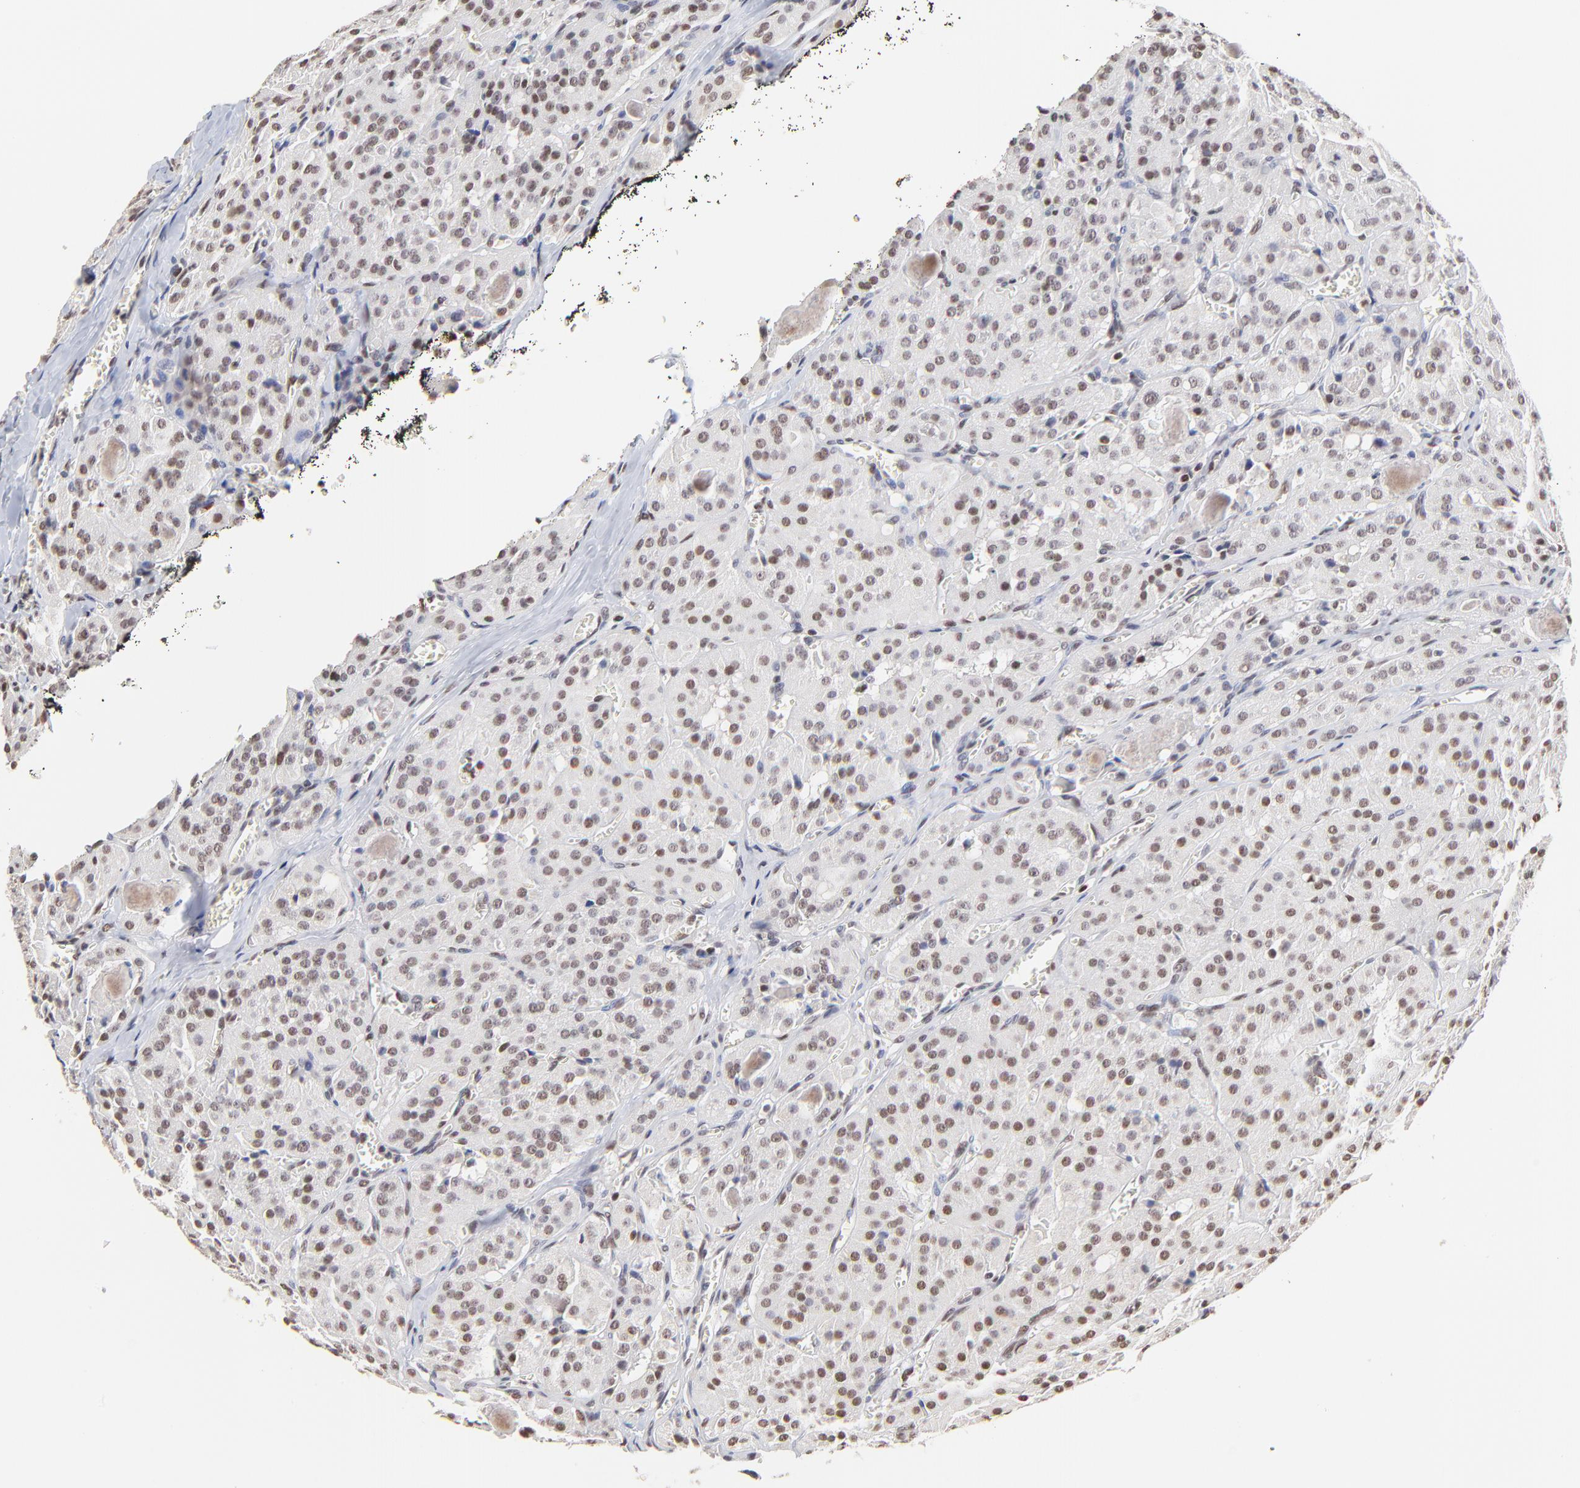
{"staining": {"intensity": "weak", "quantity": ">75%", "location": "nuclear"}, "tissue": "thyroid cancer", "cell_type": "Tumor cells", "image_type": "cancer", "snomed": [{"axis": "morphology", "description": "Carcinoma, NOS"}, {"axis": "topography", "description": "Thyroid gland"}], "caption": "DAB (3,3'-diaminobenzidine) immunohistochemical staining of thyroid cancer (carcinoma) displays weak nuclear protein positivity in about >75% of tumor cells.", "gene": "DSN1", "patient": {"sex": "male", "age": 76}}